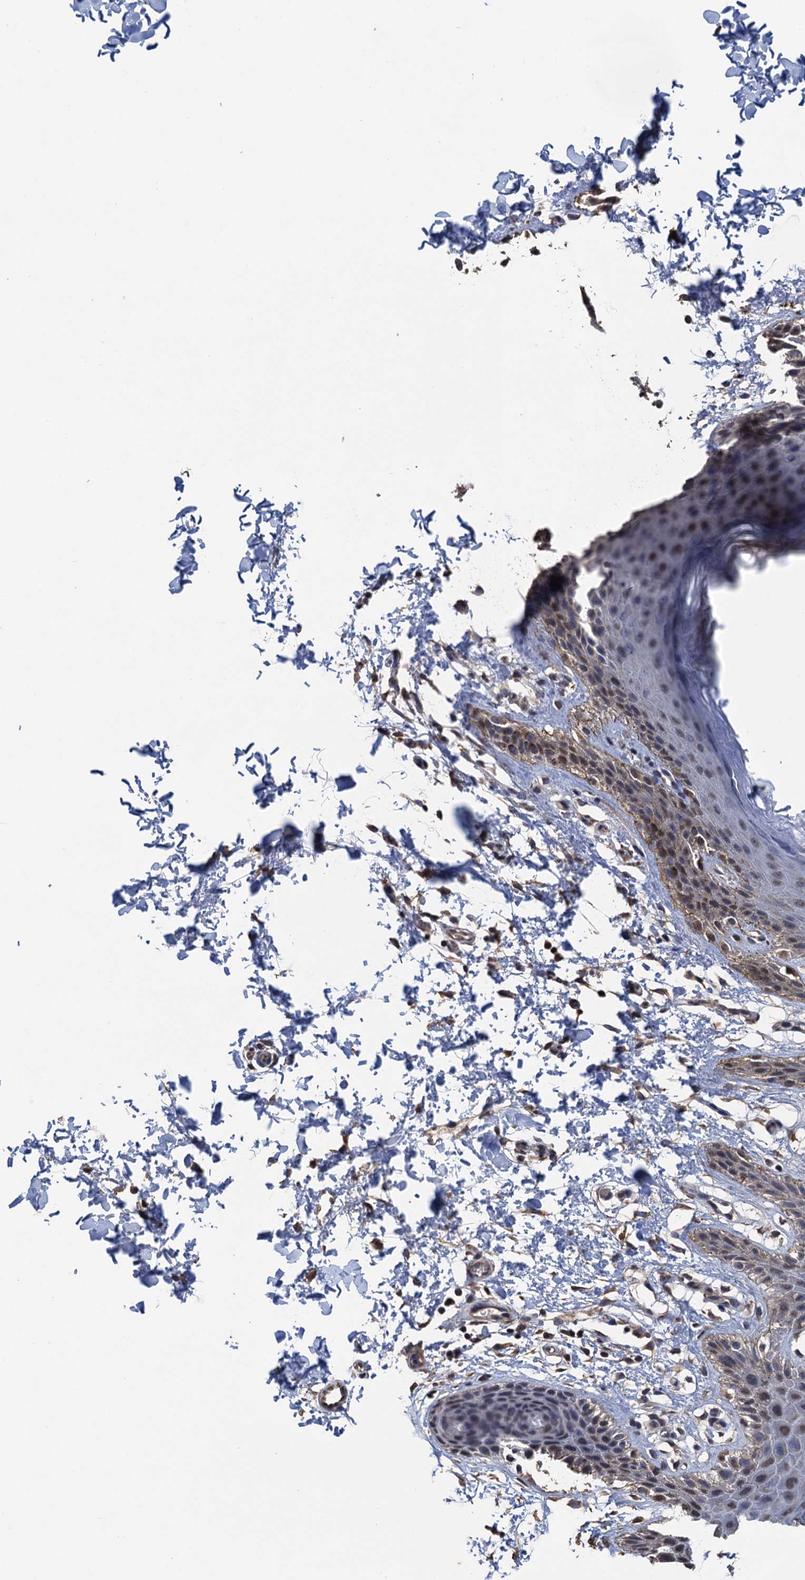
{"staining": {"intensity": "moderate", "quantity": "<25%", "location": "cytoplasmic/membranous"}, "tissue": "skin", "cell_type": "Epidermal cells", "image_type": "normal", "snomed": [{"axis": "morphology", "description": "Normal tissue, NOS"}, {"axis": "topography", "description": "Anal"}], "caption": "The photomicrograph reveals immunohistochemical staining of benign skin. There is moderate cytoplasmic/membranous staining is present in about <25% of epidermal cells.", "gene": "ART5", "patient": {"sex": "male", "age": 44}}